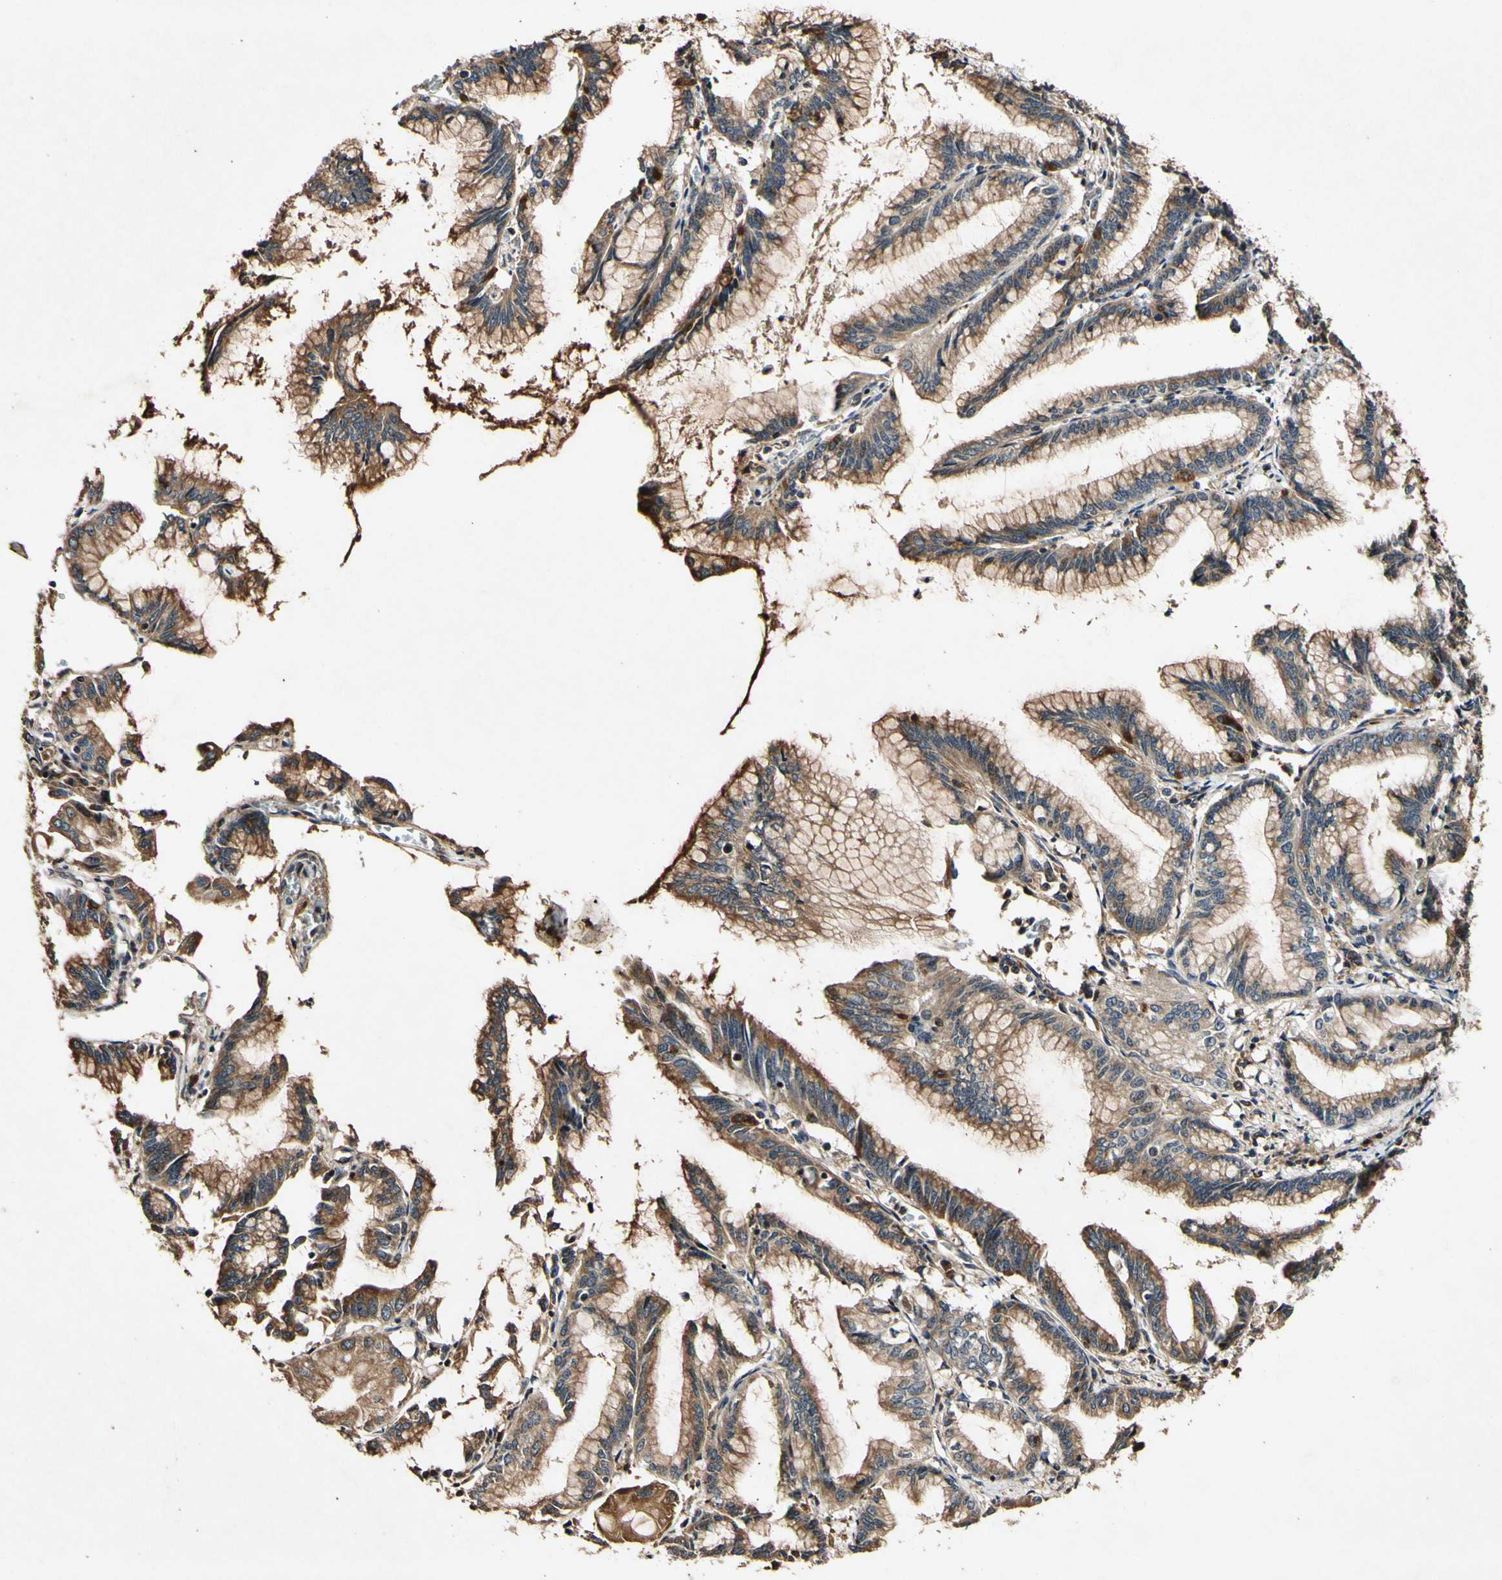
{"staining": {"intensity": "moderate", "quantity": ">75%", "location": "cytoplasmic/membranous"}, "tissue": "pancreatic cancer", "cell_type": "Tumor cells", "image_type": "cancer", "snomed": [{"axis": "morphology", "description": "Adenocarcinoma, NOS"}, {"axis": "topography", "description": "Pancreas"}], "caption": "Pancreatic cancer (adenocarcinoma) stained with DAB (3,3'-diaminobenzidine) immunohistochemistry exhibits medium levels of moderate cytoplasmic/membranous expression in about >75% of tumor cells.", "gene": "PLAT", "patient": {"sex": "female", "age": 64}}